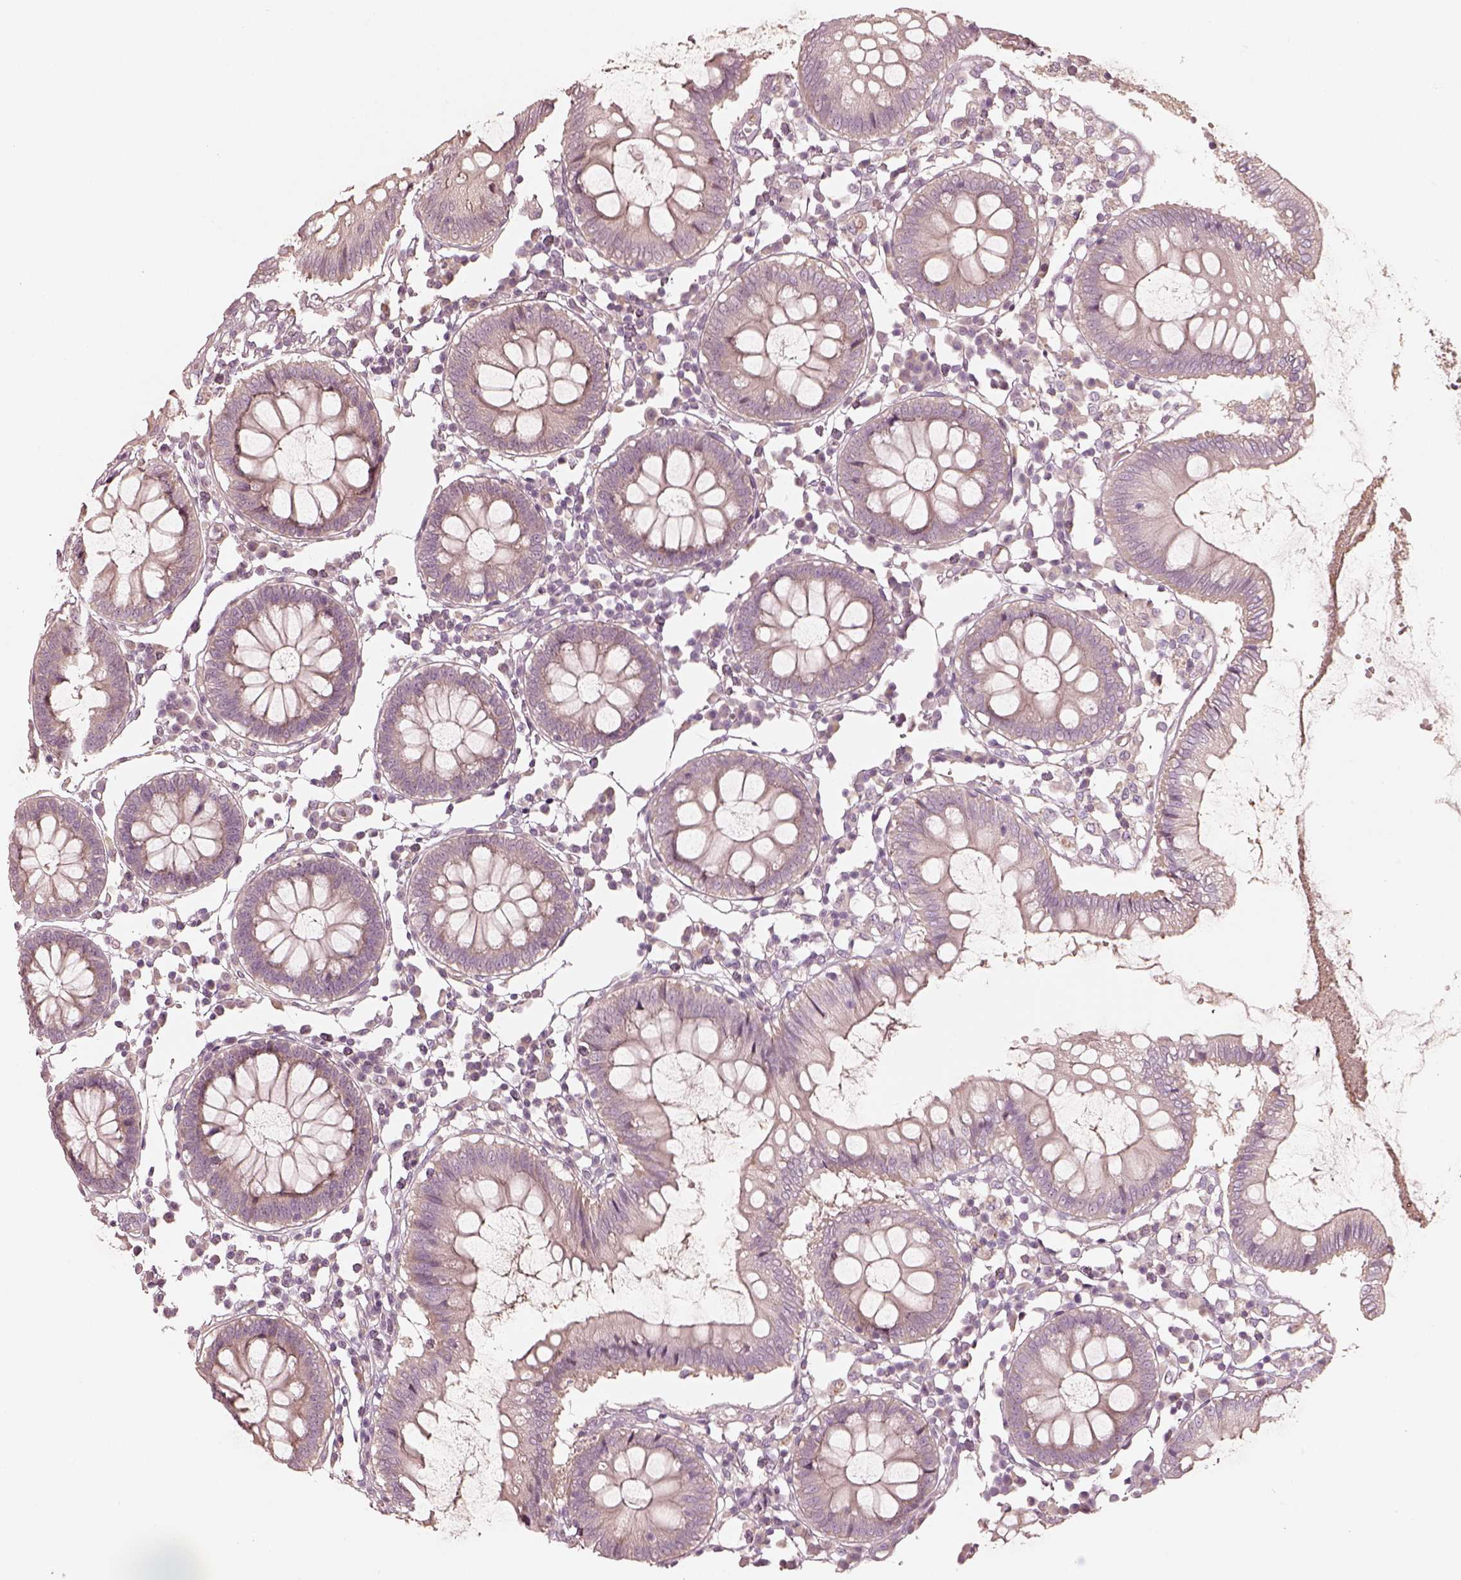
{"staining": {"intensity": "negative", "quantity": "none", "location": "none"}, "tissue": "colon", "cell_type": "Endothelial cells", "image_type": "normal", "snomed": [{"axis": "morphology", "description": "Normal tissue, NOS"}, {"axis": "morphology", "description": "Adenocarcinoma, NOS"}, {"axis": "topography", "description": "Colon"}], "caption": "A histopathology image of human colon is negative for staining in endothelial cells. The staining was performed using DAB to visualize the protein expression in brown, while the nuclei were stained in blue with hematoxylin (Magnification: 20x).", "gene": "KCNJ9", "patient": {"sex": "male", "age": 83}}